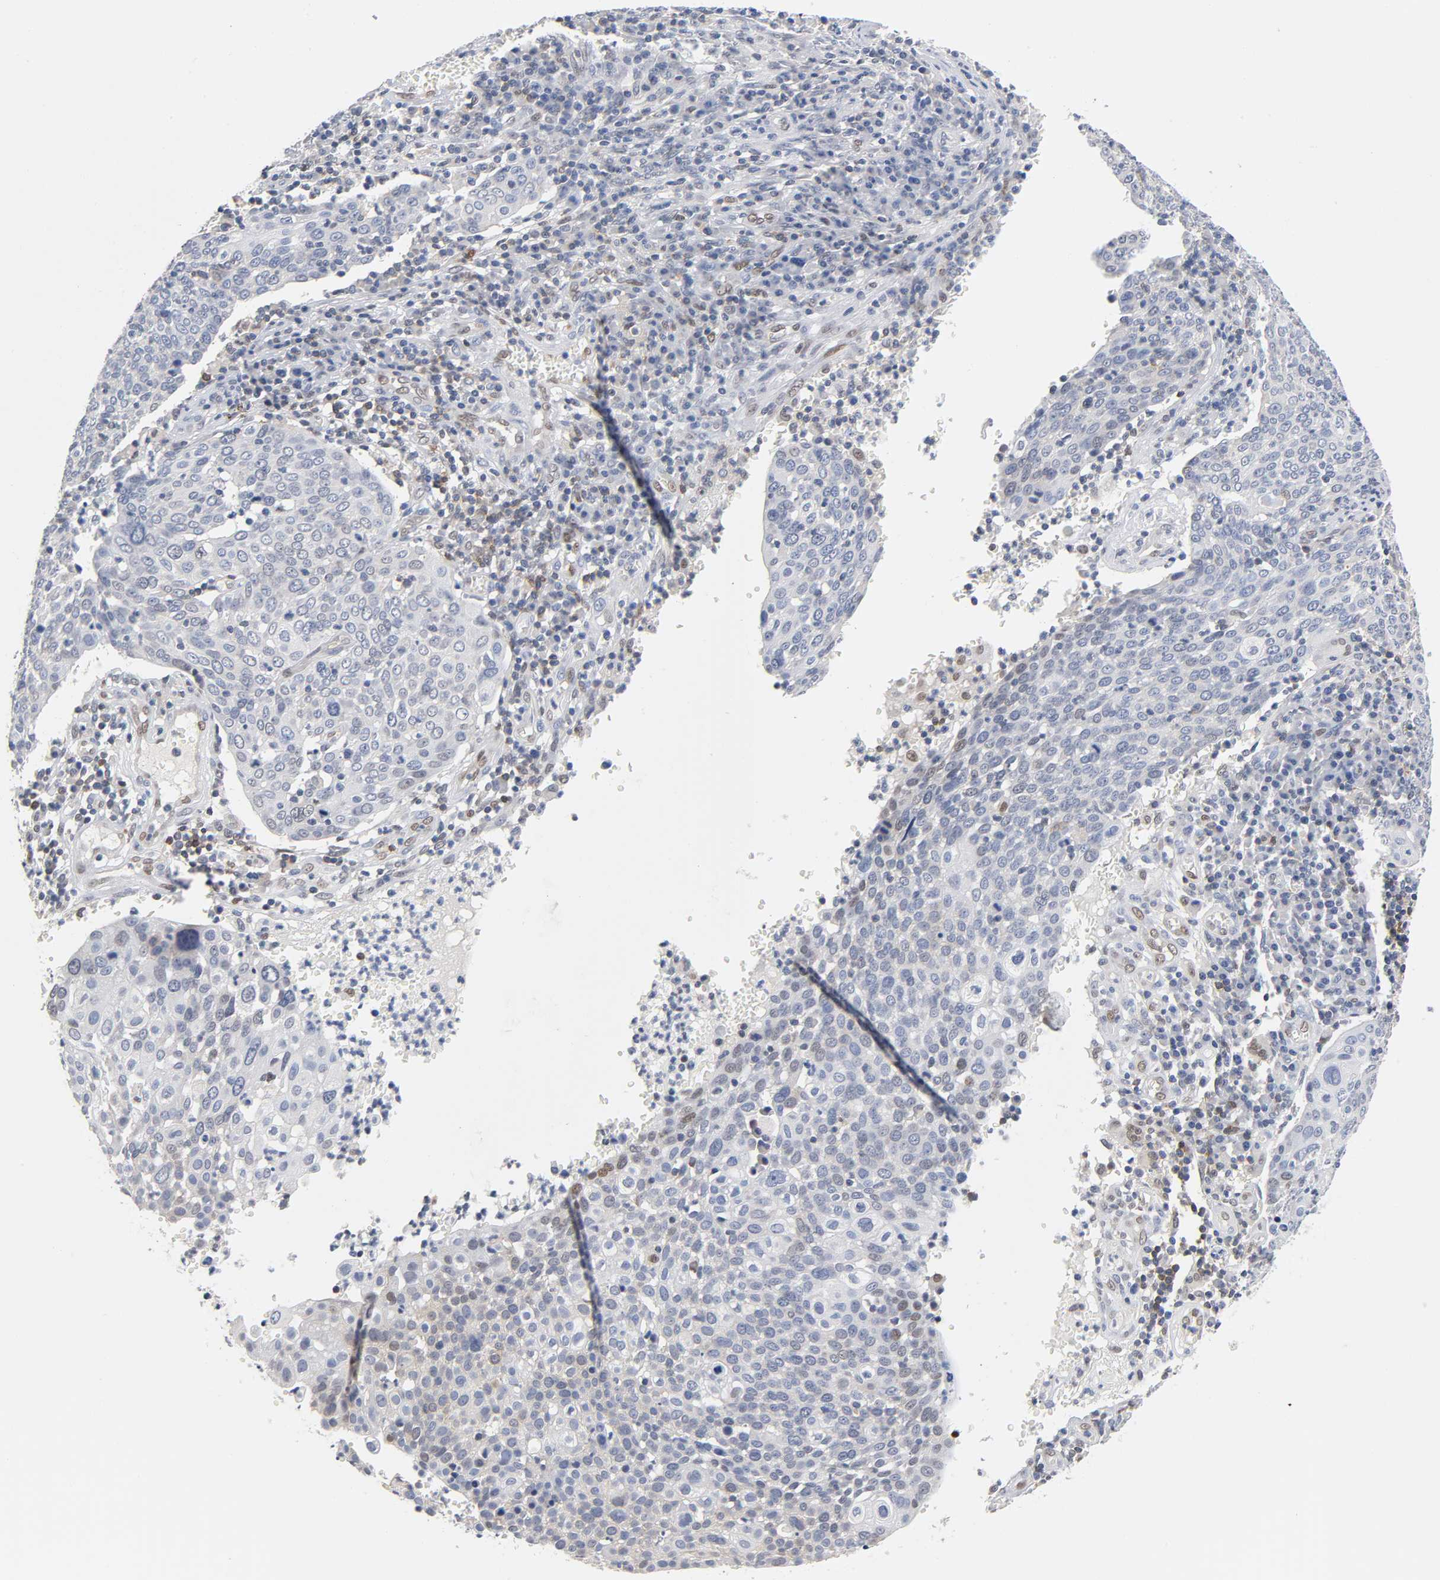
{"staining": {"intensity": "negative", "quantity": "none", "location": "none"}, "tissue": "cervical cancer", "cell_type": "Tumor cells", "image_type": "cancer", "snomed": [{"axis": "morphology", "description": "Squamous cell carcinoma, NOS"}, {"axis": "topography", "description": "Cervix"}], "caption": "Image shows no significant protein positivity in tumor cells of cervical squamous cell carcinoma.", "gene": "NFATC1", "patient": {"sex": "female", "age": 40}}